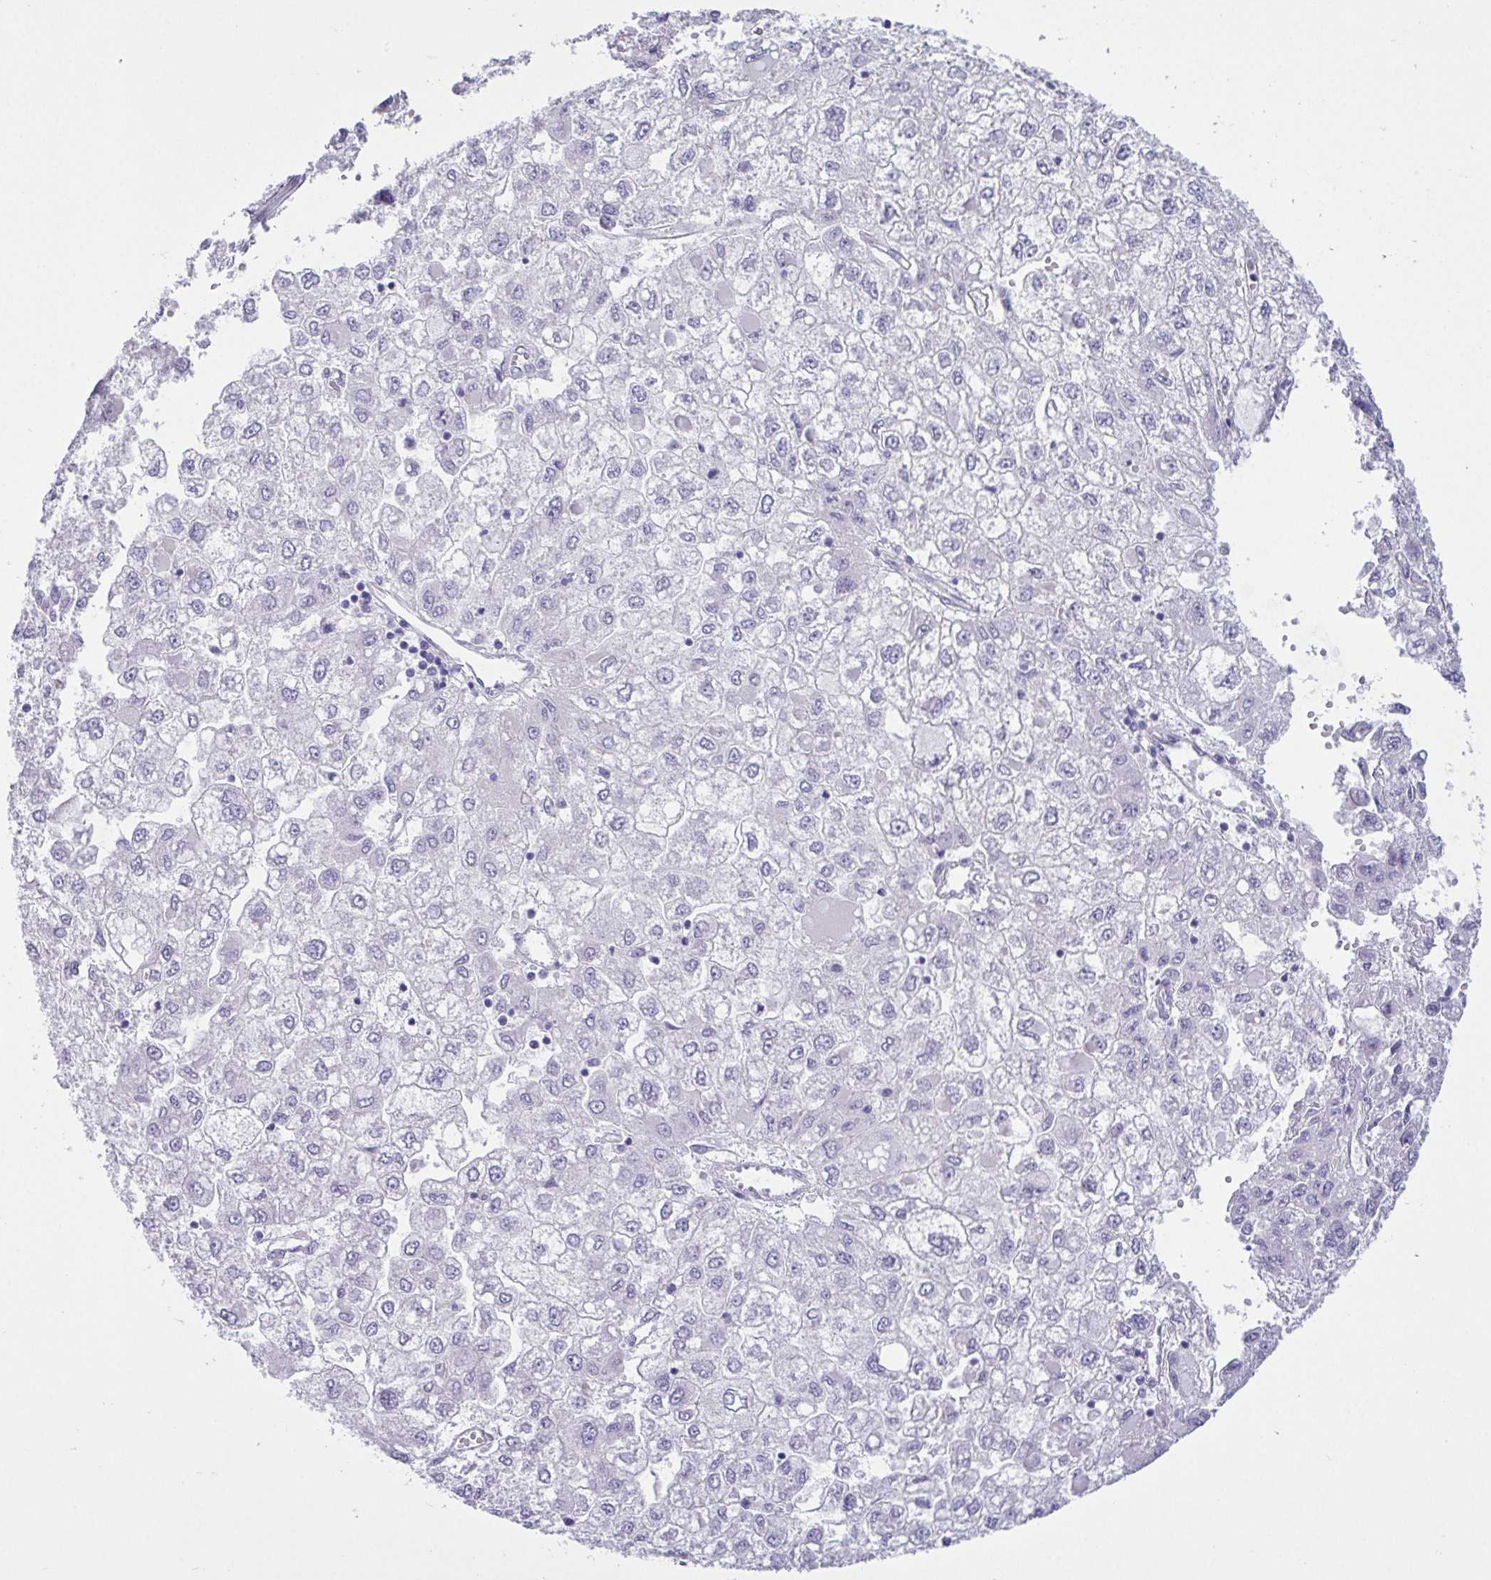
{"staining": {"intensity": "negative", "quantity": "none", "location": "none"}, "tissue": "liver cancer", "cell_type": "Tumor cells", "image_type": "cancer", "snomed": [{"axis": "morphology", "description": "Carcinoma, Hepatocellular, NOS"}, {"axis": "topography", "description": "Liver"}], "caption": "High magnification brightfield microscopy of liver cancer stained with DAB (brown) and counterstained with hematoxylin (blue): tumor cells show no significant expression.", "gene": "C4orf33", "patient": {"sex": "male", "age": 40}}